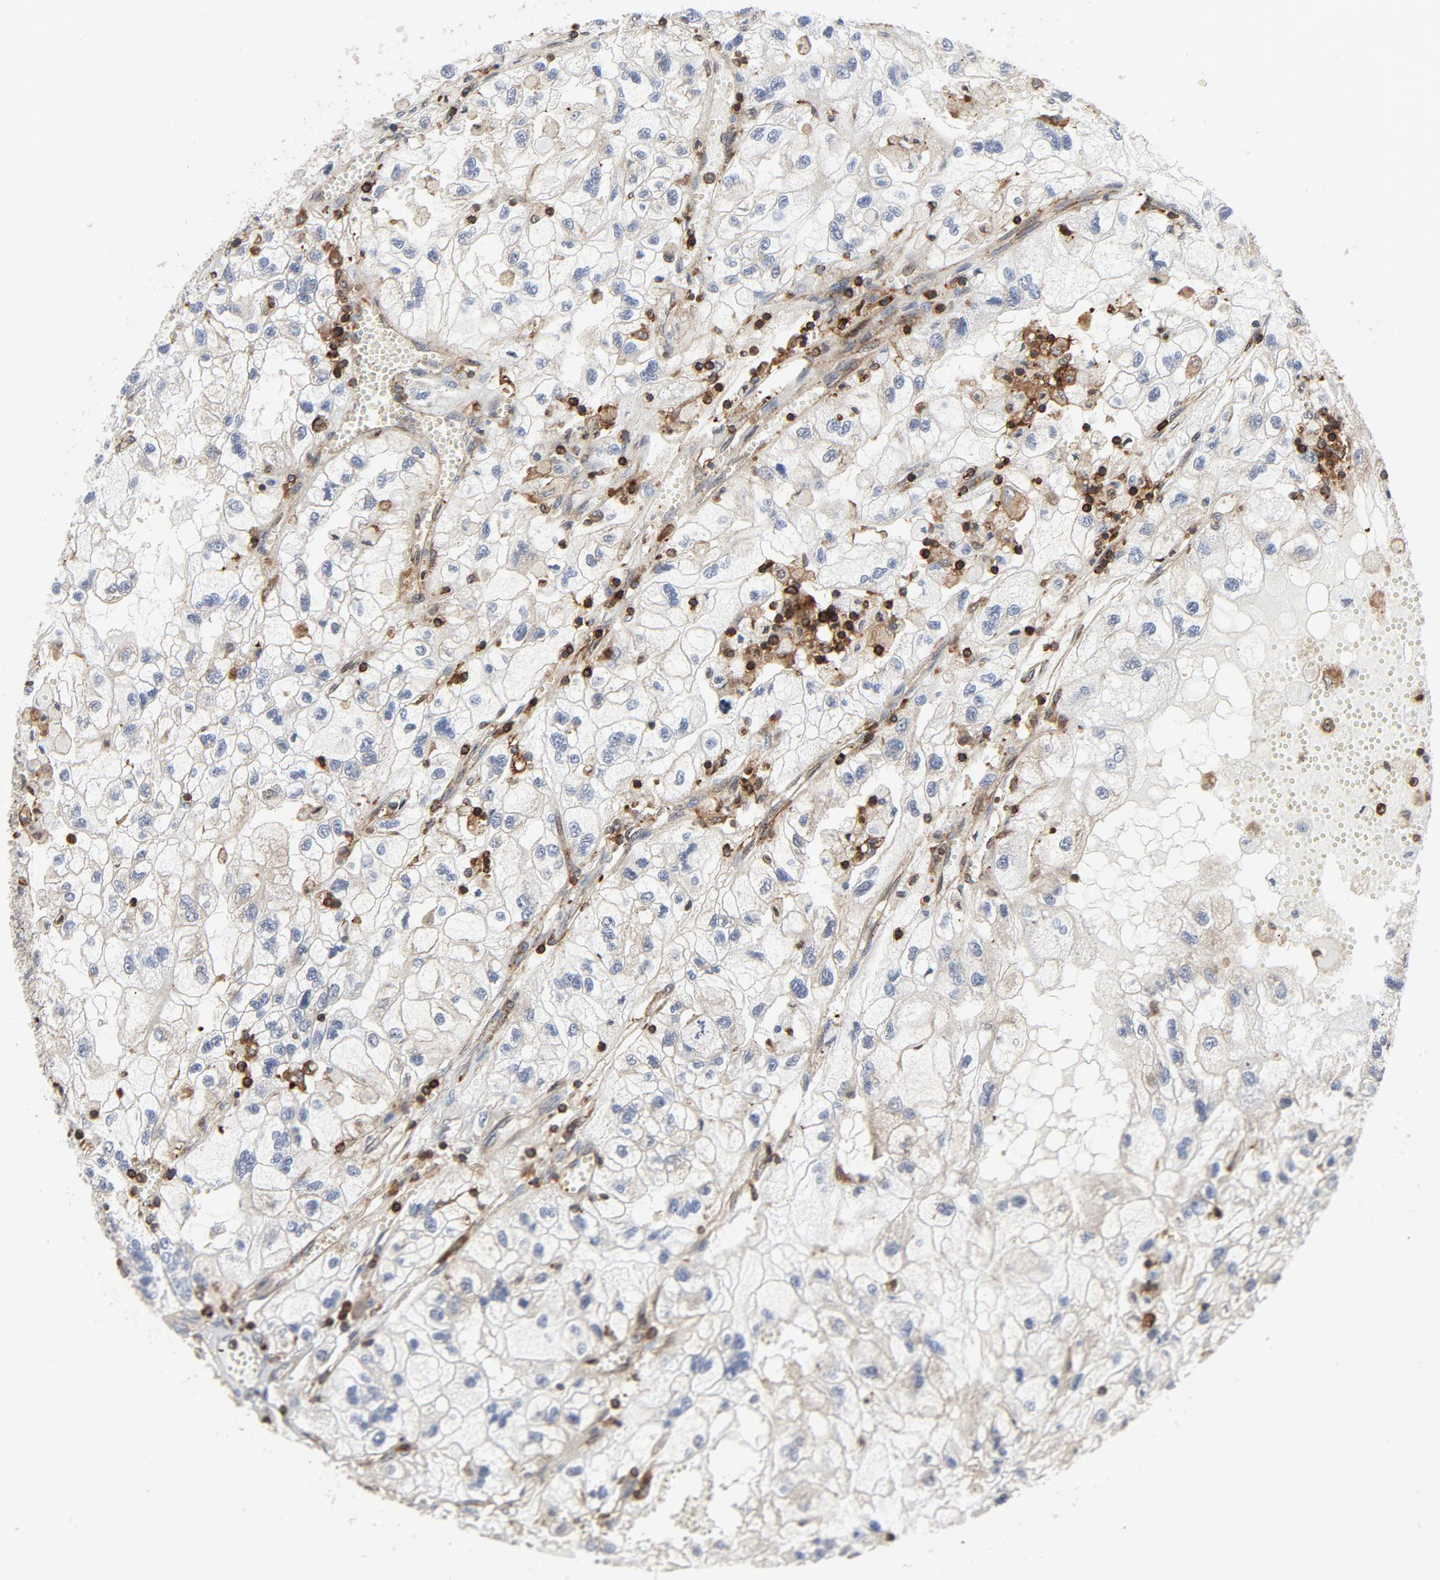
{"staining": {"intensity": "weak", "quantity": "<25%", "location": "cytoplasmic/membranous"}, "tissue": "renal cancer", "cell_type": "Tumor cells", "image_type": "cancer", "snomed": [{"axis": "morphology", "description": "Normal tissue, NOS"}, {"axis": "morphology", "description": "Adenocarcinoma, NOS"}, {"axis": "topography", "description": "Kidney"}], "caption": "This photomicrograph is of renal adenocarcinoma stained with IHC to label a protein in brown with the nuclei are counter-stained blue. There is no staining in tumor cells. (DAB IHC visualized using brightfield microscopy, high magnification).", "gene": "YES1", "patient": {"sex": "male", "age": 71}}